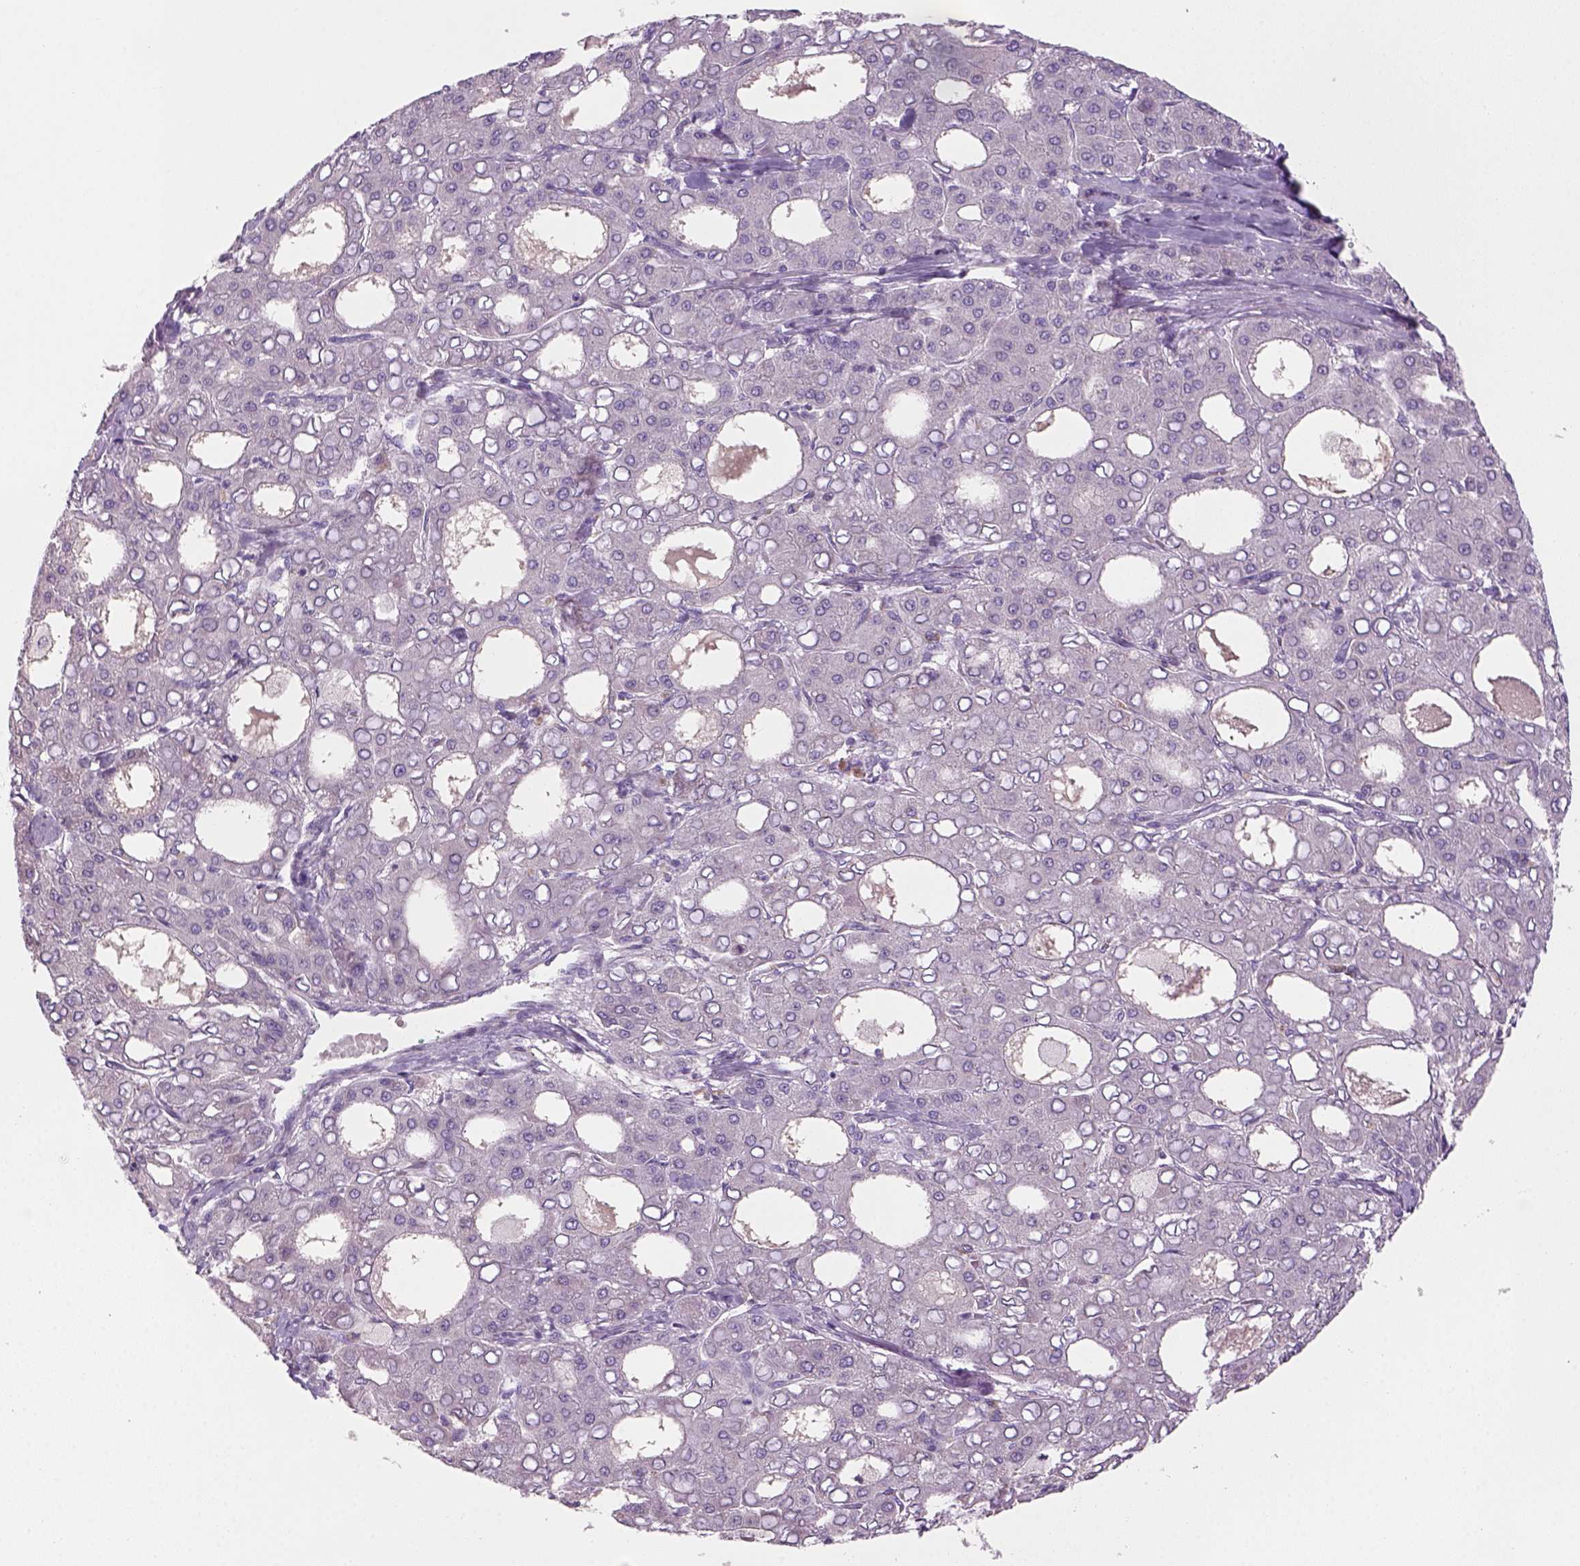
{"staining": {"intensity": "negative", "quantity": "none", "location": "none"}, "tissue": "liver cancer", "cell_type": "Tumor cells", "image_type": "cancer", "snomed": [{"axis": "morphology", "description": "Carcinoma, Hepatocellular, NOS"}, {"axis": "topography", "description": "Liver"}], "caption": "Tumor cells are negative for brown protein staining in liver cancer (hepatocellular carcinoma).", "gene": "GFI1B", "patient": {"sex": "male", "age": 65}}